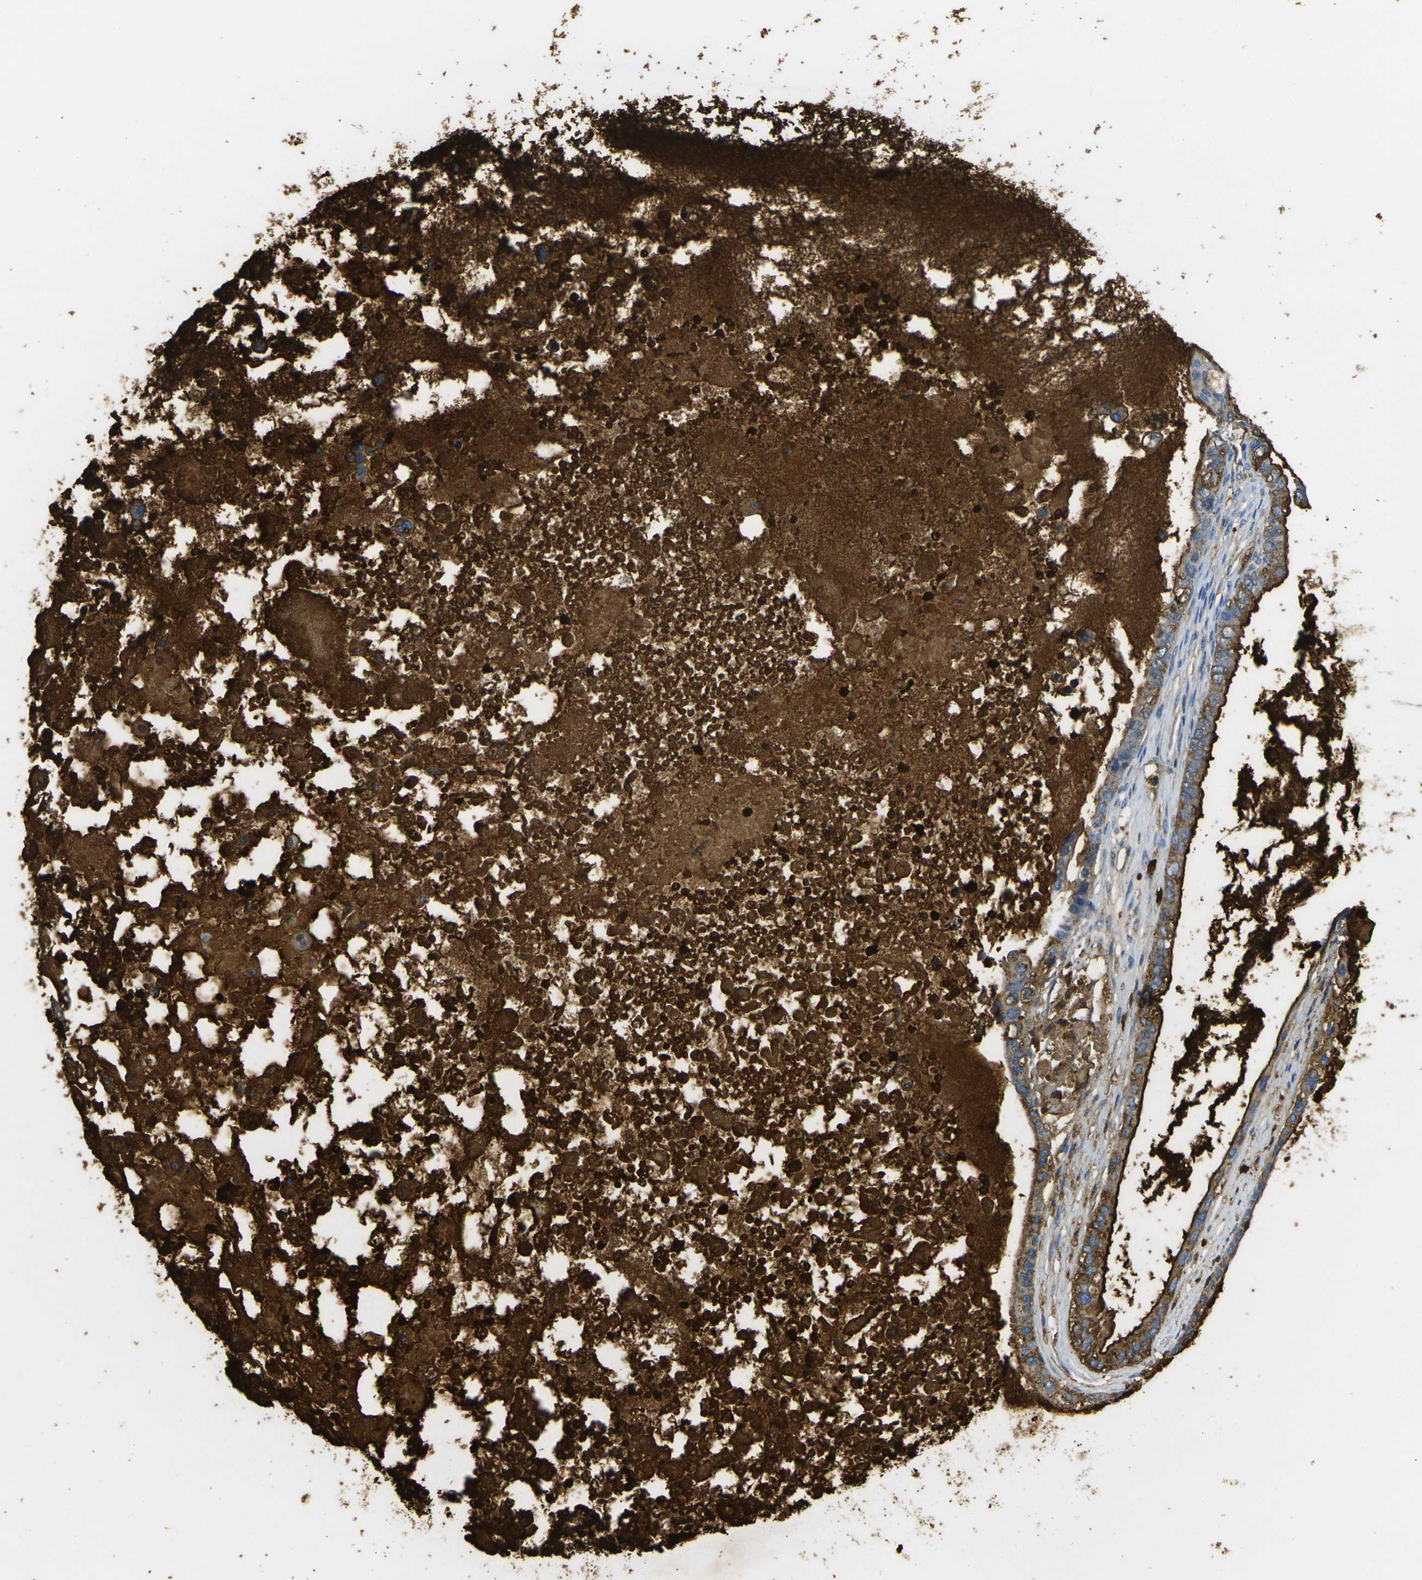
{"staining": {"intensity": "strong", "quantity": ">75%", "location": "cytoplasmic/membranous"}, "tissue": "ovarian cancer", "cell_type": "Tumor cells", "image_type": "cancer", "snomed": [{"axis": "morphology", "description": "Cystadenocarcinoma, mucinous, NOS"}, {"axis": "topography", "description": "Ovary"}], "caption": "Strong cytoplasmic/membranous positivity is seen in about >75% of tumor cells in ovarian cancer.", "gene": "S100A9", "patient": {"sex": "female", "age": 80}}